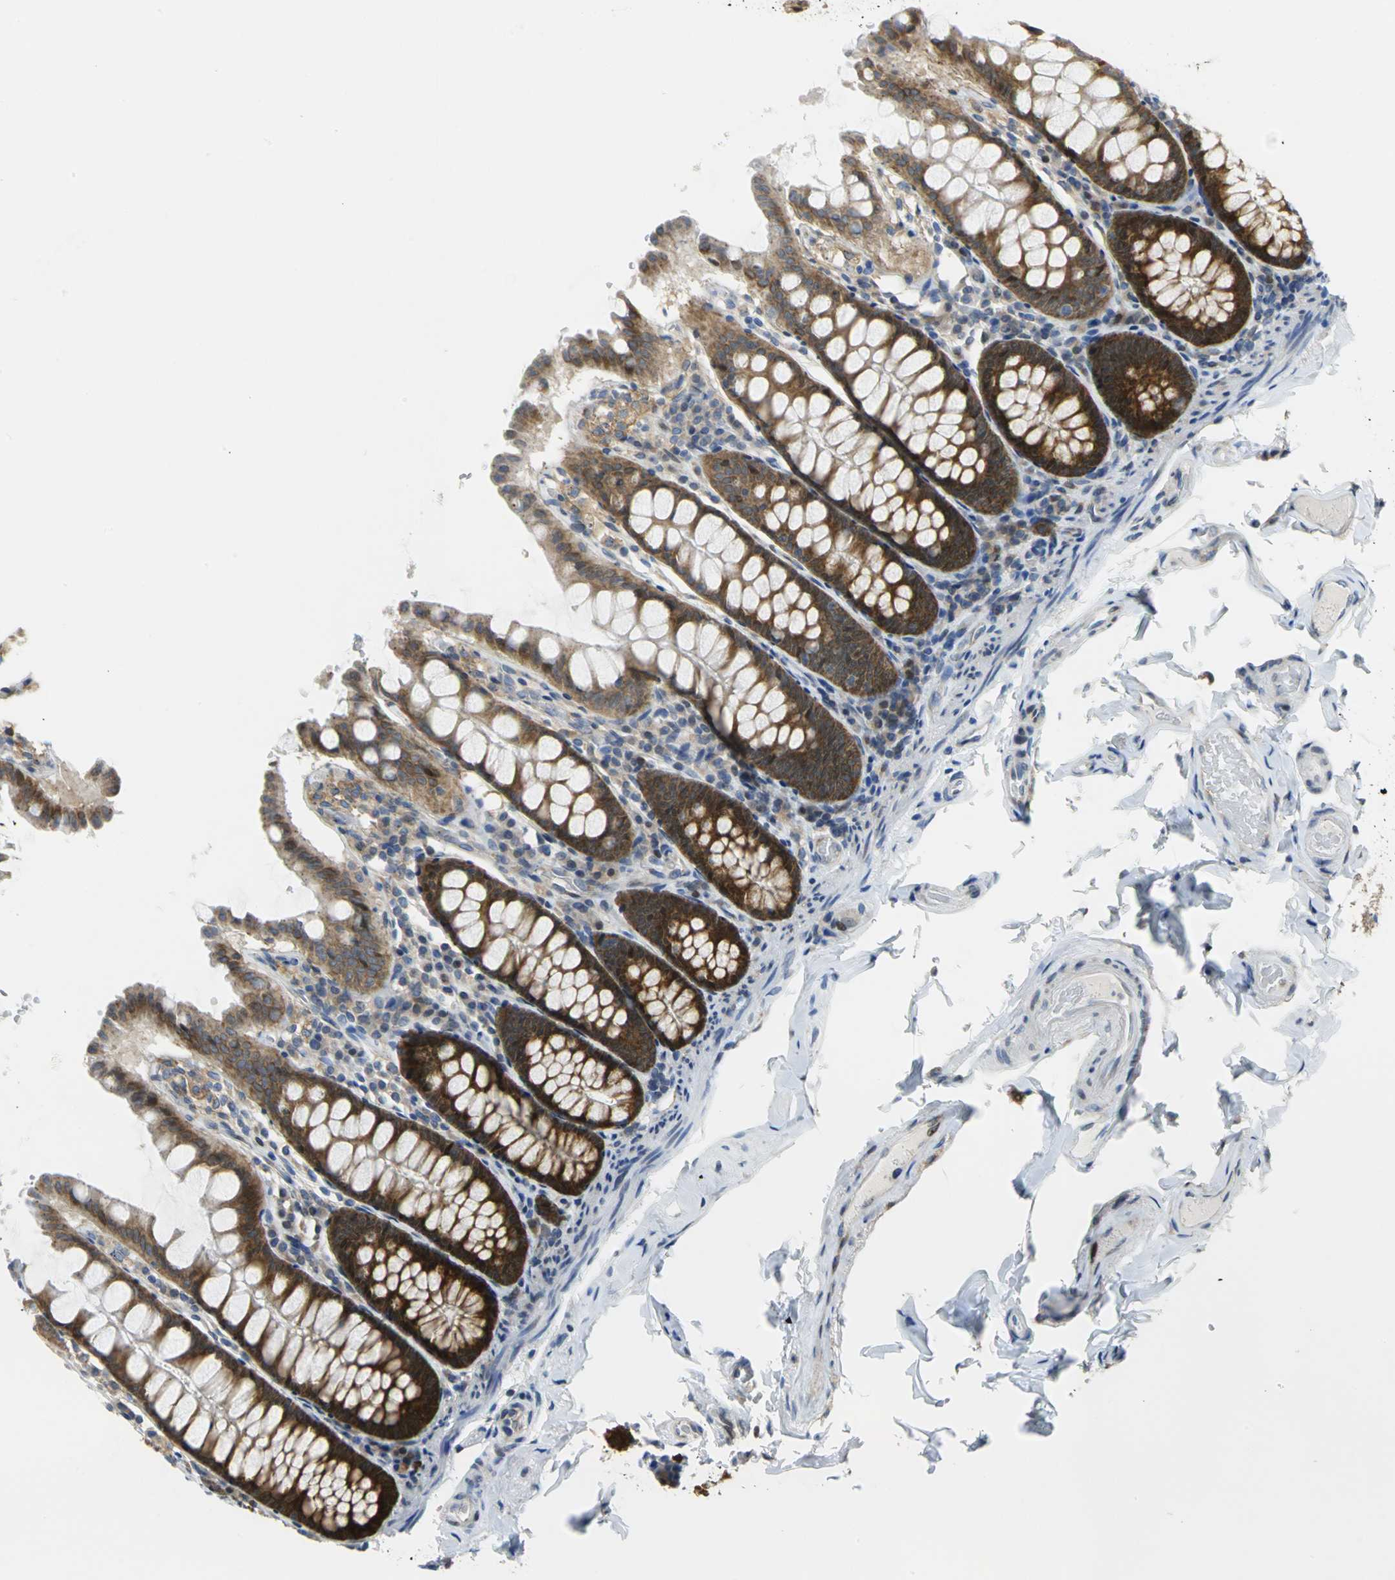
{"staining": {"intensity": "weak", "quantity": "<25%", "location": "cytoplasmic/membranous"}, "tissue": "colon", "cell_type": "Endothelial cells", "image_type": "normal", "snomed": [{"axis": "morphology", "description": "Normal tissue, NOS"}, {"axis": "topography", "description": "Colon"}], "caption": "IHC photomicrograph of normal colon: human colon stained with DAB (3,3'-diaminobenzidine) exhibits no significant protein positivity in endothelial cells.", "gene": "YBX1", "patient": {"sex": "female", "age": 61}}